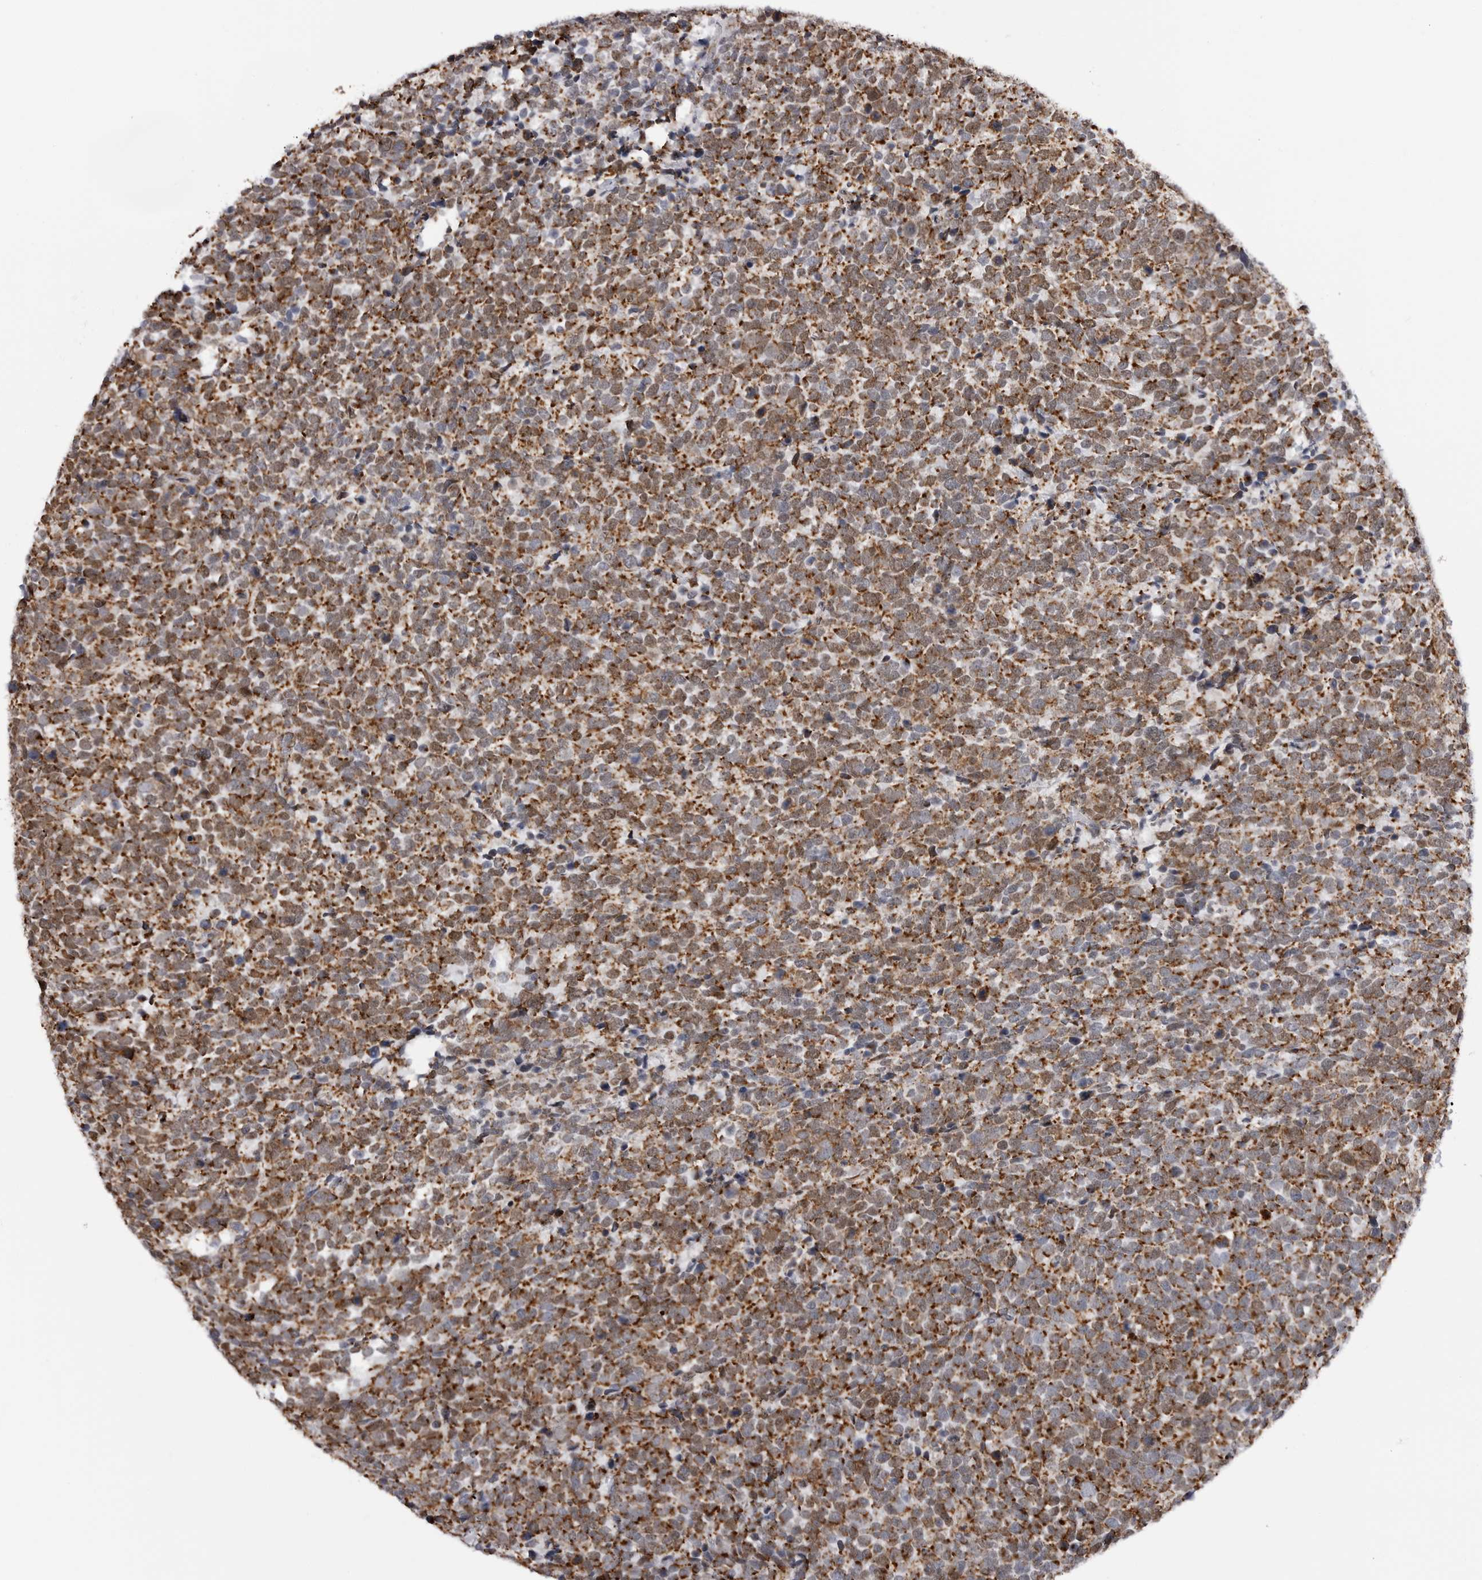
{"staining": {"intensity": "moderate", "quantity": ">75%", "location": "cytoplasmic/membranous"}, "tissue": "urothelial cancer", "cell_type": "Tumor cells", "image_type": "cancer", "snomed": [{"axis": "morphology", "description": "Urothelial carcinoma, High grade"}, {"axis": "topography", "description": "Urinary bladder"}], "caption": "An image of human urothelial cancer stained for a protein displays moderate cytoplasmic/membranous brown staining in tumor cells. Immunohistochemistry (ihc) stains the protein in brown and the nuclei are stained blue.", "gene": "COX5A", "patient": {"sex": "female", "age": 82}}